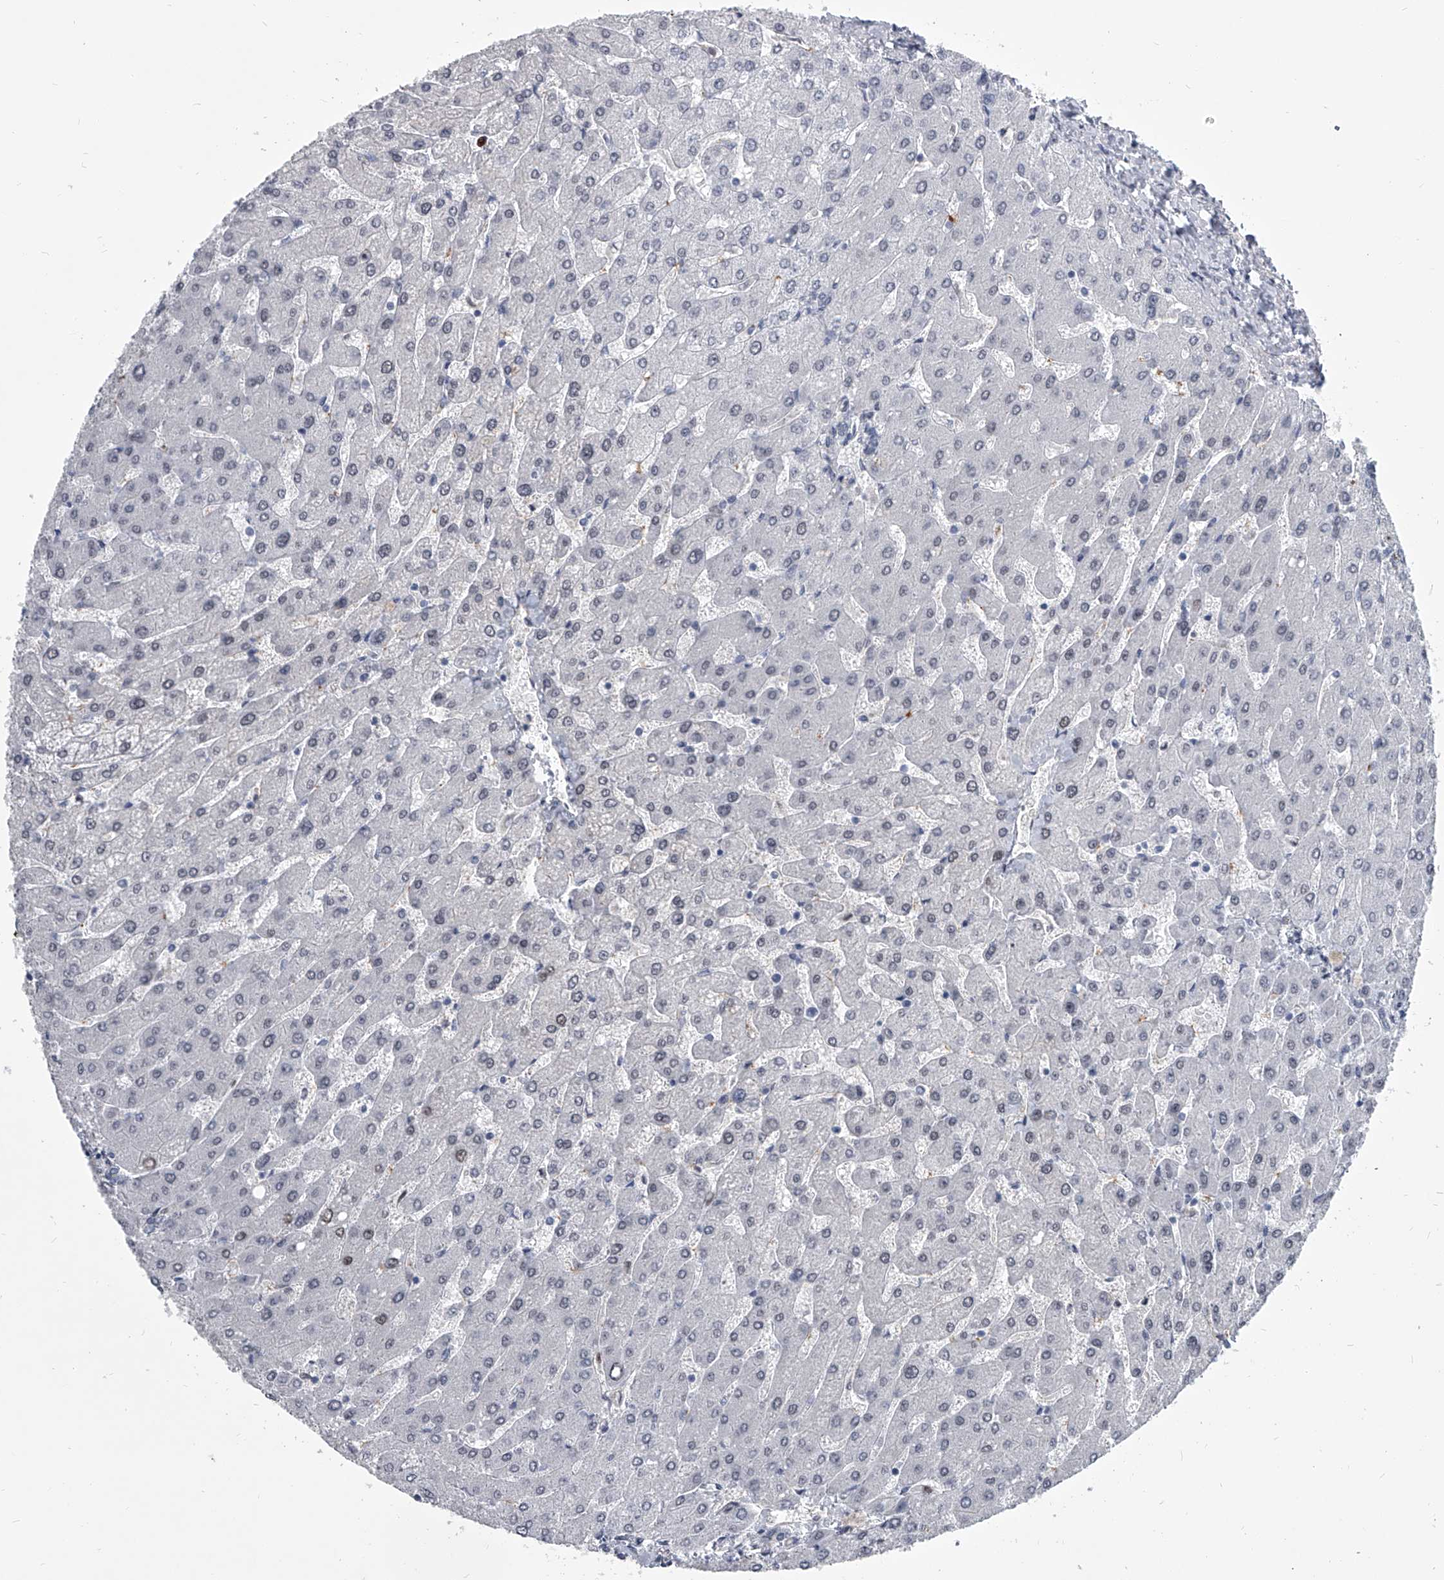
{"staining": {"intensity": "negative", "quantity": "none", "location": "none"}, "tissue": "liver", "cell_type": "Cholangiocytes", "image_type": "normal", "snomed": [{"axis": "morphology", "description": "Normal tissue, NOS"}, {"axis": "topography", "description": "Liver"}], "caption": "Immunohistochemistry of benign liver reveals no expression in cholangiocytes. (DAB immunohistochemistry (IHC), high magnification).", "gene": "EVA1C", "patient": {"sex": "male", "age": 55}}